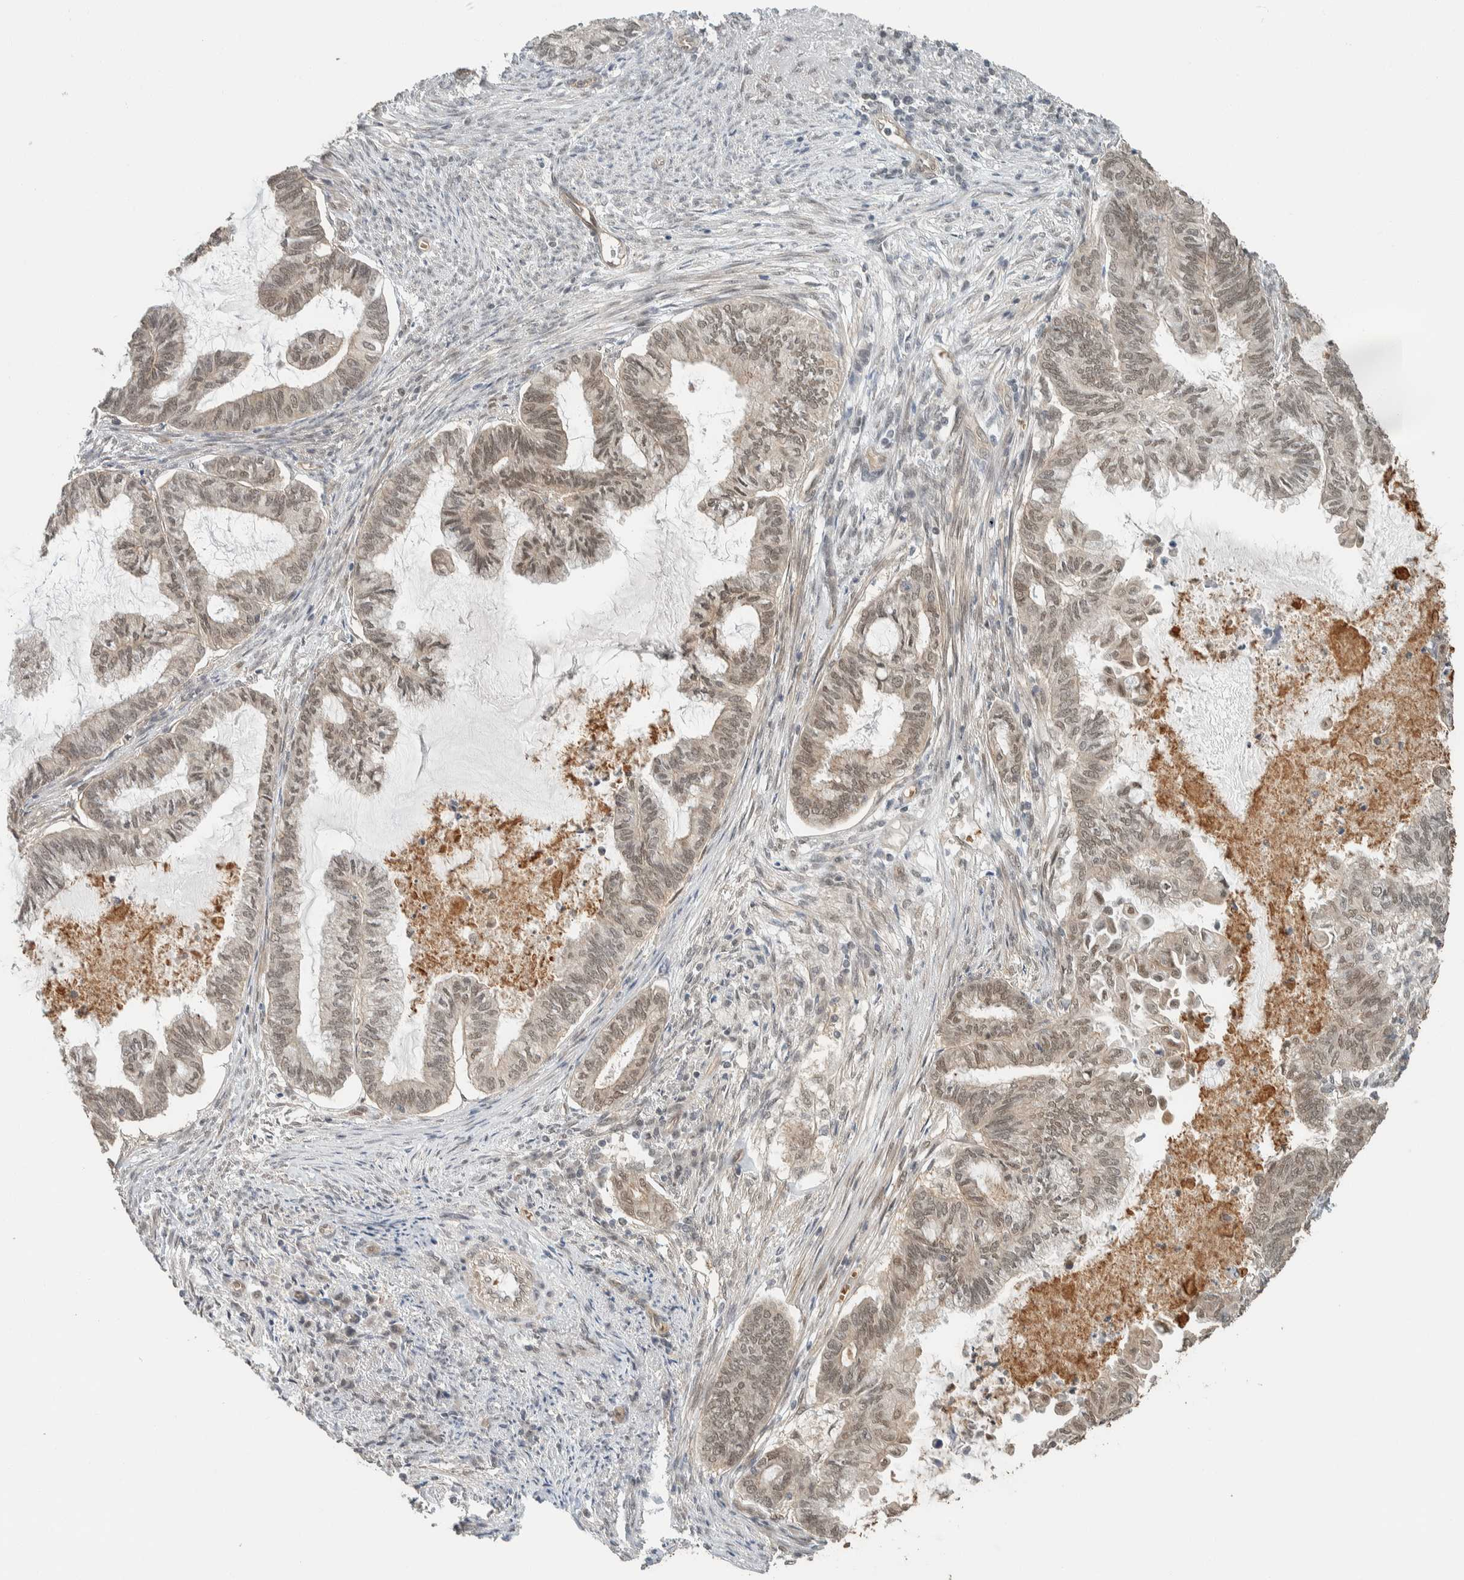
{"staining": {"intensity": "weak", "quantity": ">75%", "location": "nuclear"}, "tissue": "endometrial cancer", "cell_type": "Tumor cells", "image_type": "cancer", "snomed": [{"axis": "morphology", "description": "Adenocarcinoma, NOS"}, {"axis": "topography", "description": "Endometrium"}], "caption": "Immunohistochemistry of endometrial cancer (adenocarcinoma) demonstrates low levels of weak nuclear staining in approximately >75% of tumor cells.", "gene": "ZBTB2", "patient": {"sex": "female", "age": 86}}